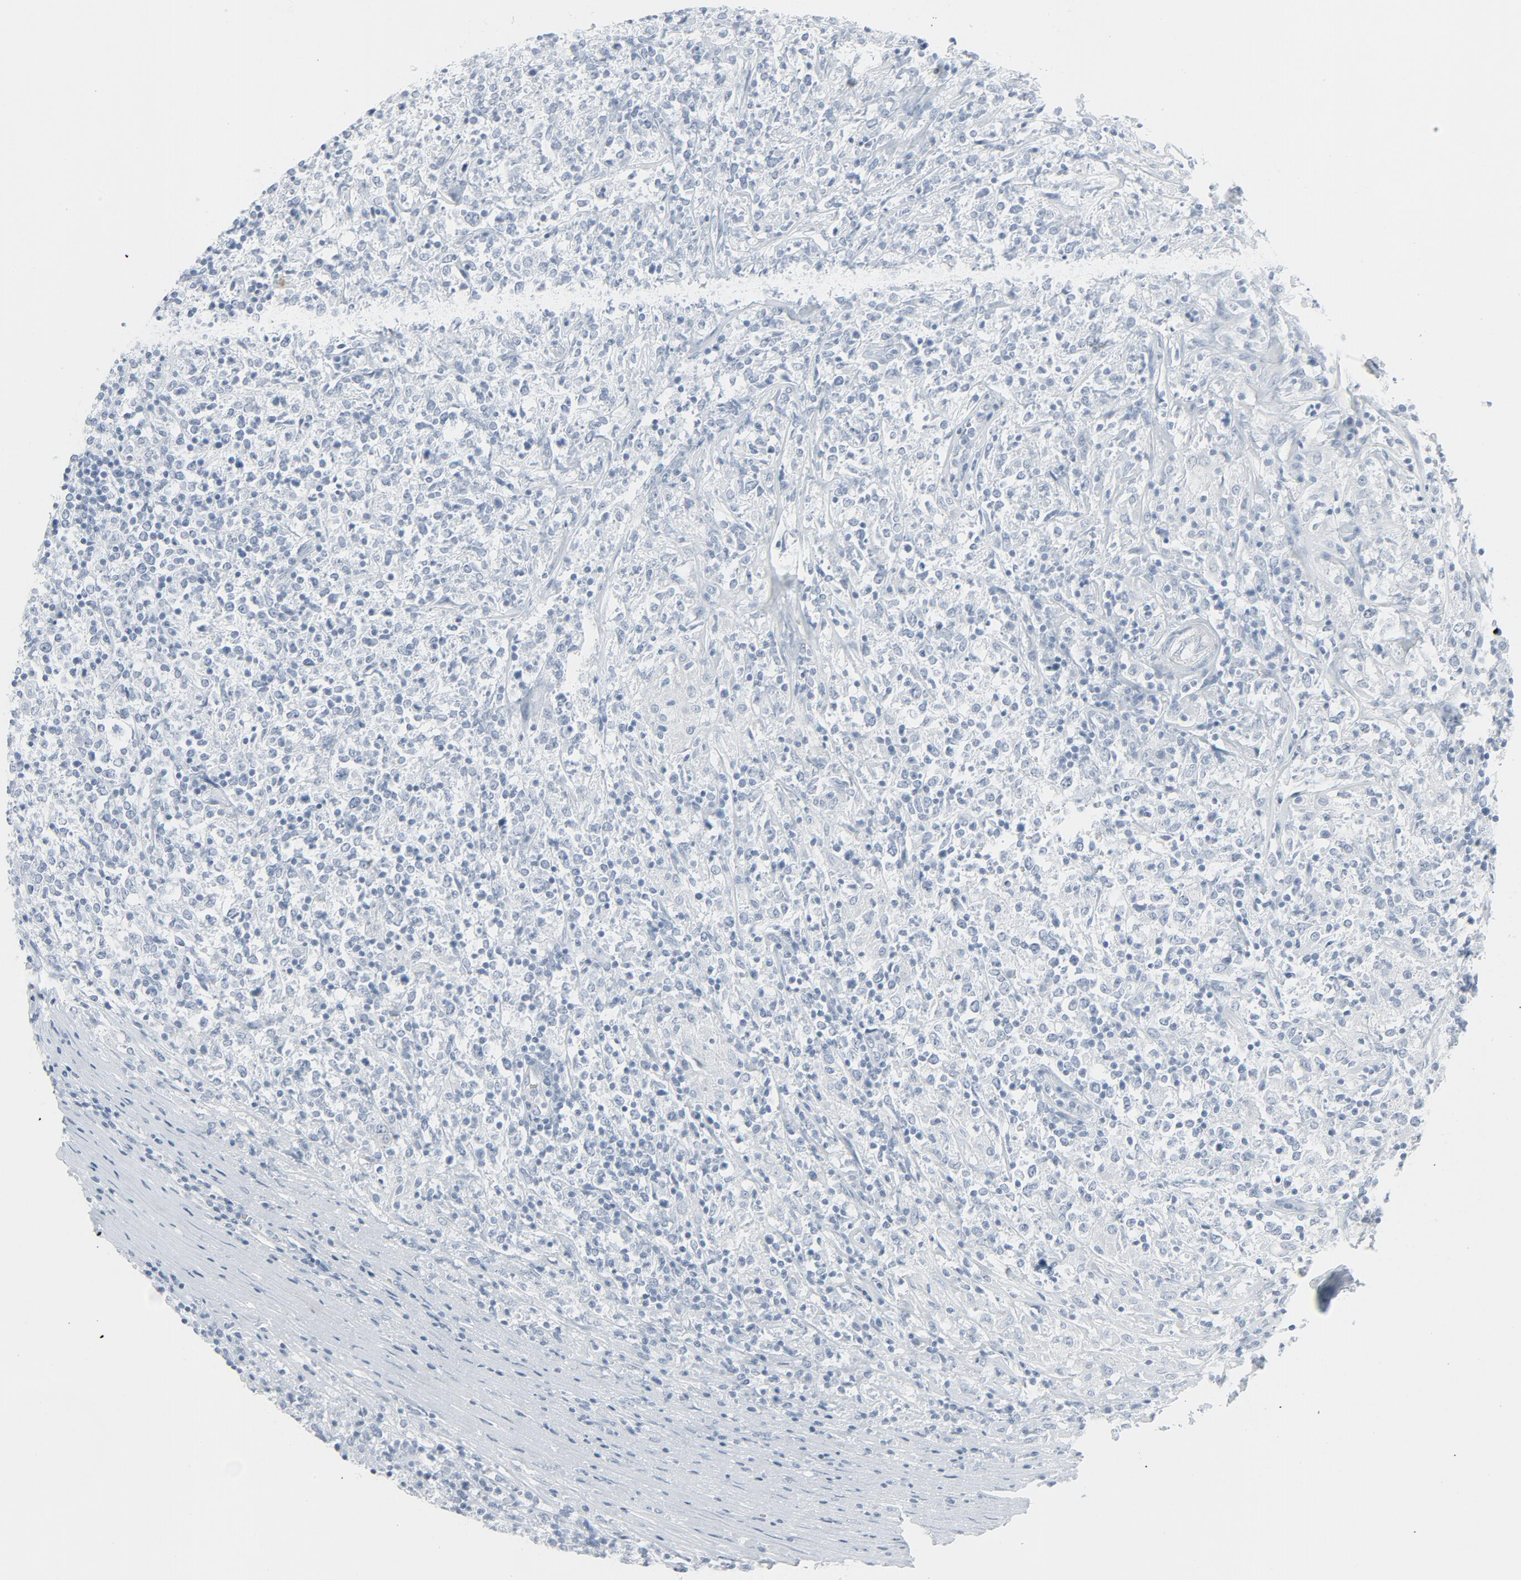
{"staining": {"intensity": "negative", "quantity": "none", "location": "none"}, "tissue": "lymphoma", "cell_type": "Tumor cells", "image_type": "cancer", "snomed": [{"axis": "morphology", "description": "Malignant lymphoma, non-Hodgkin's type, High grade"}, {"axis": "topography", "description": "Lymph node"}], "caption": "The micrograph displays no staining of tumor cells in high-grade malignant lymphoma, non-Hodgkin's type.", "gene": "FGFR3", "patient": {"sex": "female", "age": 84}}